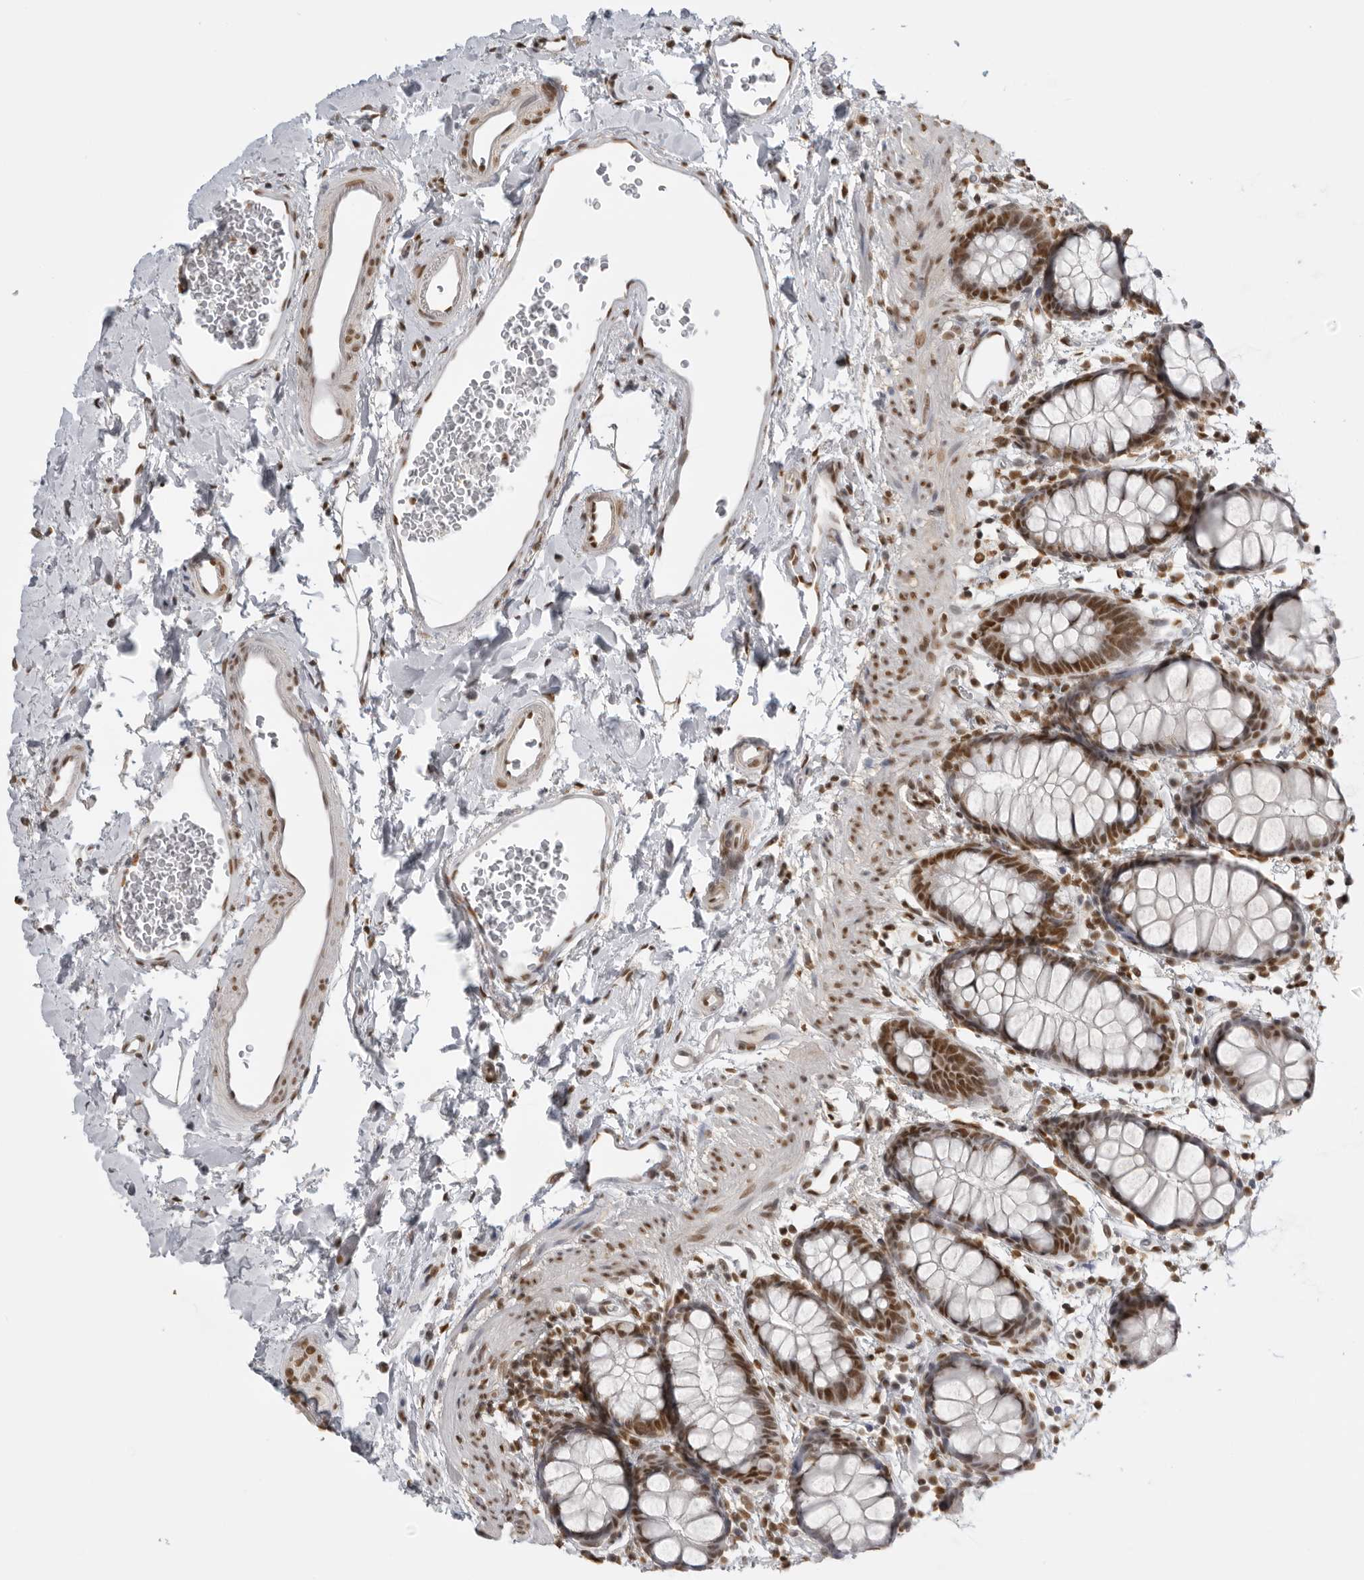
{"staining": {"intensity": "moderate", "quantity": ">75%", "location": "nuclear"}, "tissue": "rectum", "cell_type": "Glandular cells", "image_type": "normal", "snomed": [{"axis": "morphology", "description": "Normal tissue, NOS"}, {"axis": "topography", "description": "Rectum"}], "caption": "A brown stain highlights moderate nuclear expression of a protein in glandular cells of benign human rectum.", "gene": "RPA2", "patient": {"sex": "female", "age": 65}}